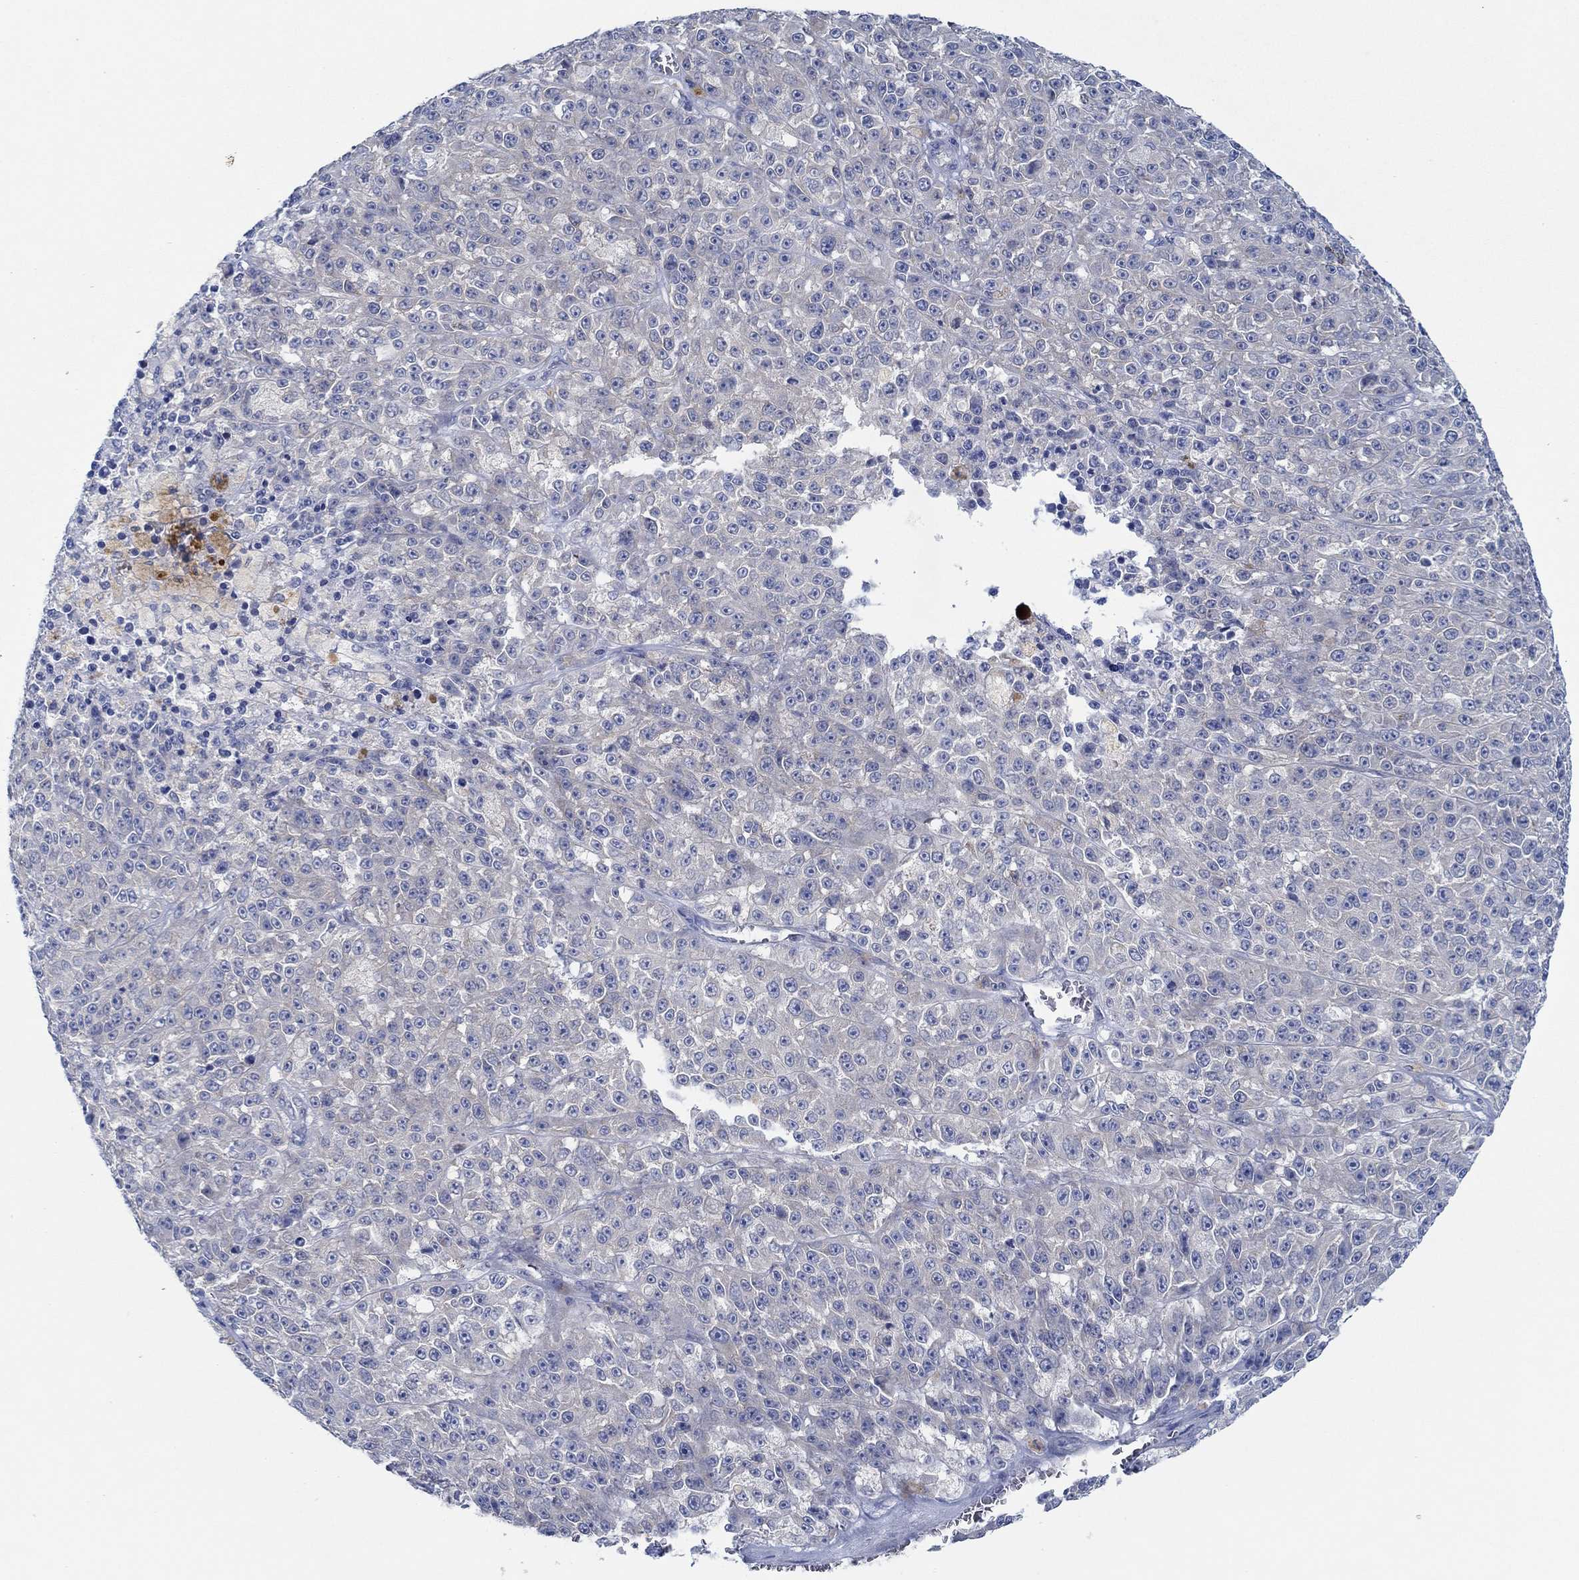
{"staining": {"intensity": "negative", "quantity": "none", "location": "none"}, "tissue": "melanoma", "cell_type": "Tumor cells", "image_type": "cancer", "snomed": [{"axis": "morphology", "description": "Malignant melanoma, NOS"}, {"axis": "topography", "description": "Skin"}], "caption": "The immunohistochemistry photomicrograph has no significant positivity in tumor cells of malignant melanoma tissue.", "gene": "ZNF671", "patient": {"sex": "female", "age": 58}}